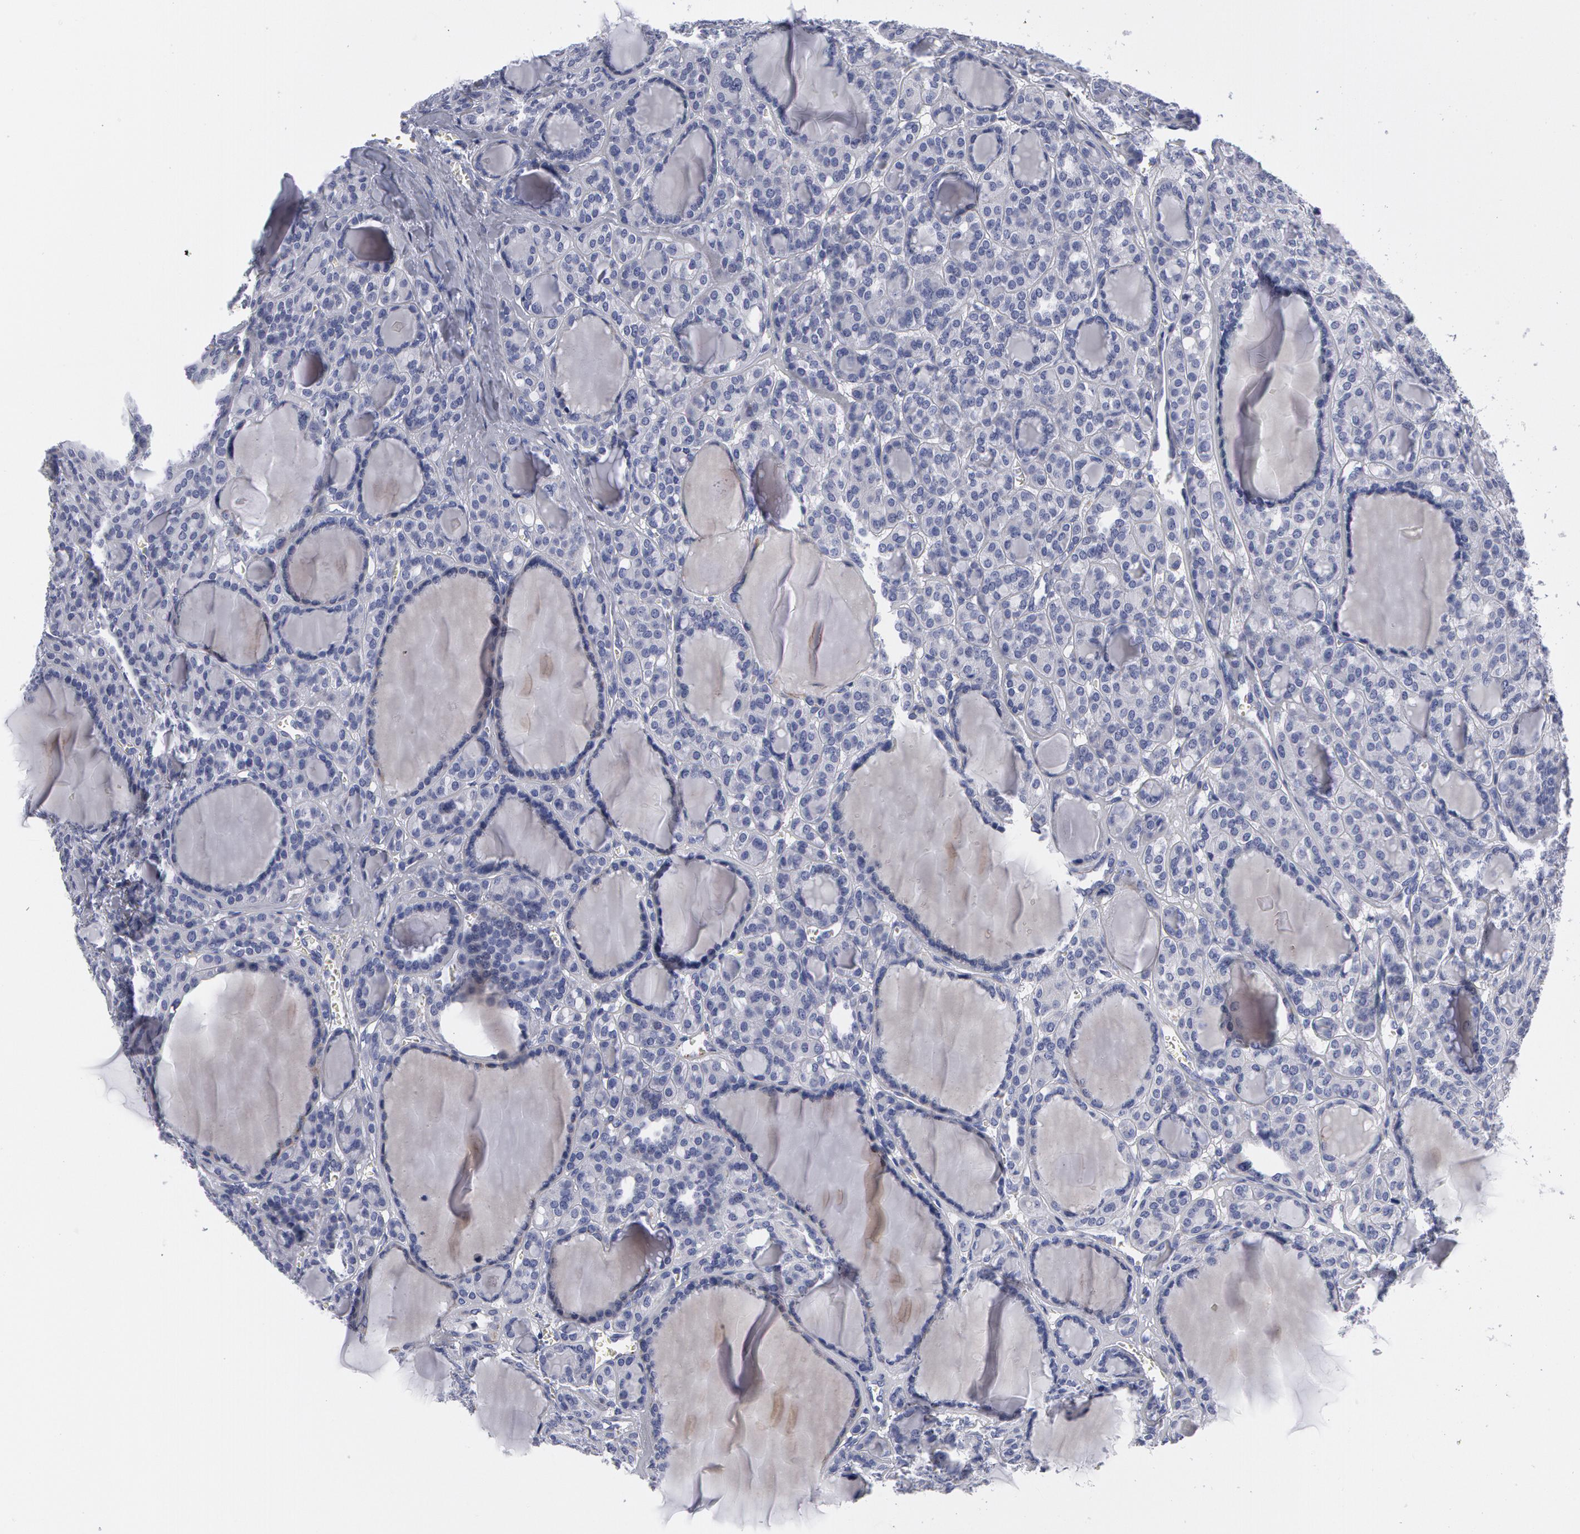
{"staining": {"intensity": "negative", "quantity": "none", "location": "none"}, "tissue": "thyroid cancer", "cell_type": "Tumor cells", "image_type": "cancer", "snomed": [{"axis": "morphology", "description": "Follicular adenoma carcinoma, NOS"}, {"axis": "topography", "description": "Thyroid gland"}], "caption": "DAB immunohistochemical staining of human thyroid cancer demonstrates no significant expression in tumor cells.", "gene": "SMC1B", "patient": {"sex": "female", "age": 71}}